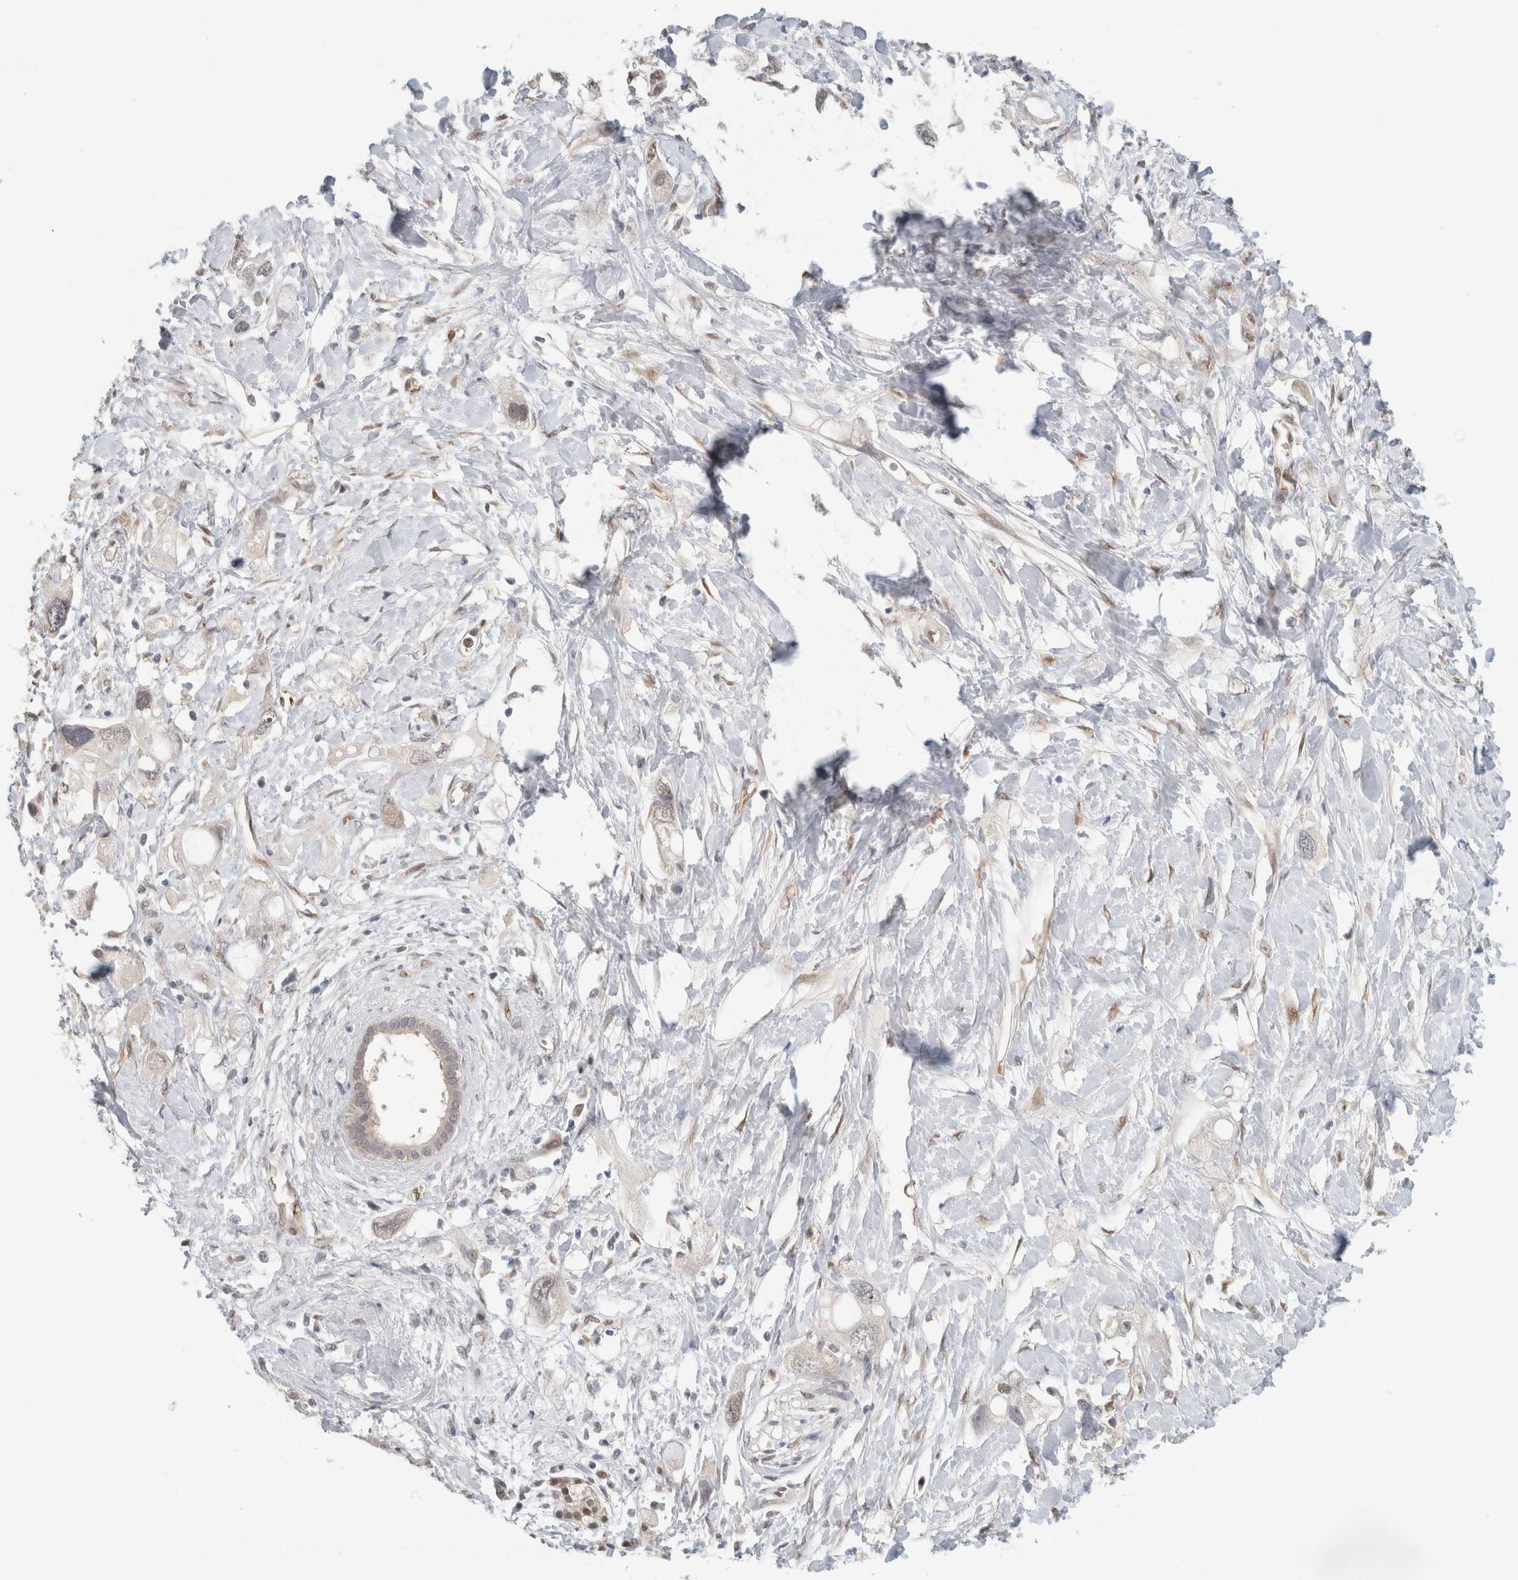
{"staining": {"intensity": "weak", "quantity": "<25%", "location": "nuclear"}, "tissue": "pancreatic cancer", "cell_type": "Tumor cells", "image_type": "cancer", "snomed": [{"axis": "morphology", "description": "Adenocarcinoma, NOS"}, {"axis": "topography", "description": "Pancreas"}], "caption": "Human pancreatic cancer (adenocarcinoma) stained for a protein using IHC demonstrates no positivity in tumor cells.", "gene": "EIF4G3", "patient": {"sex": "female", "age": 56}}